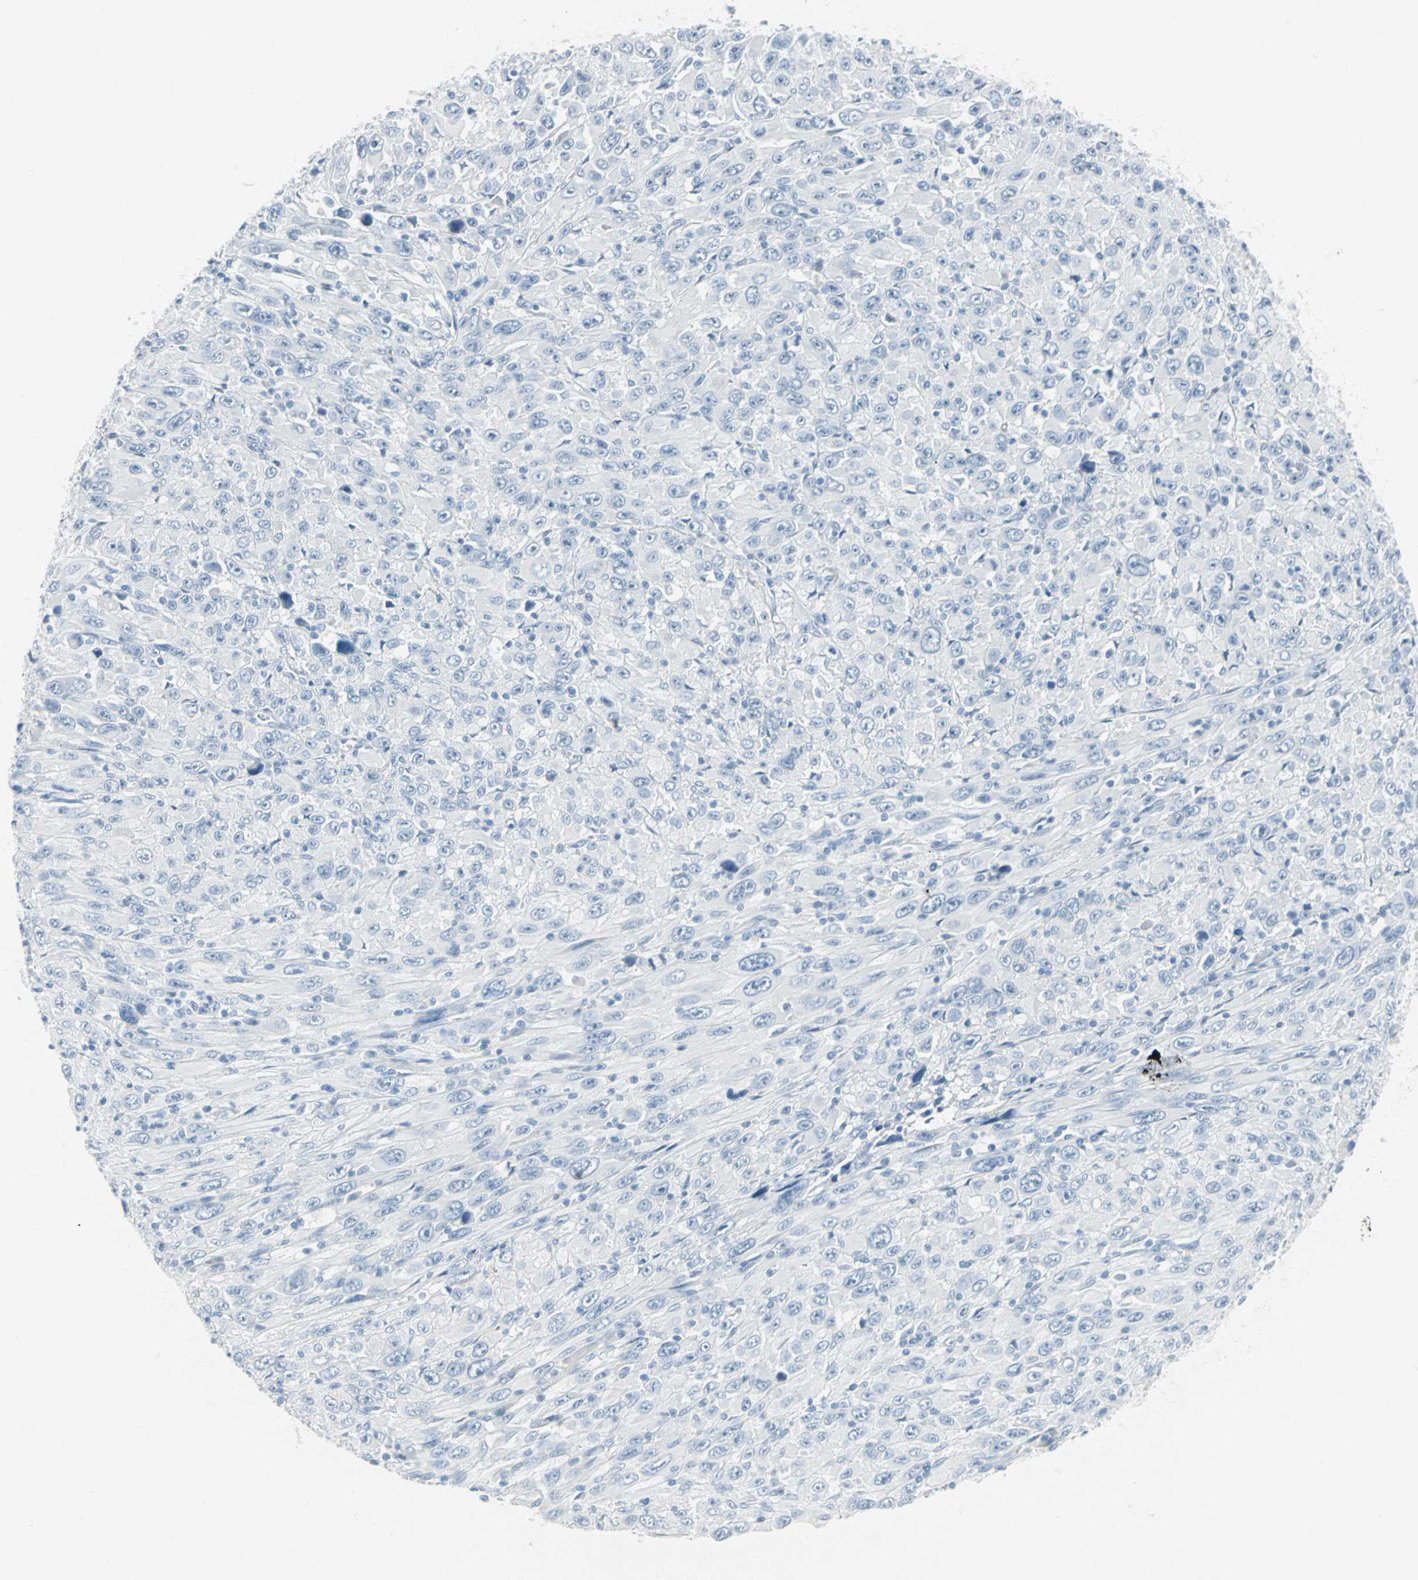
{"staining": {"intensity": "negative", "quantity": "none", "location": "none"}, "tissue": "melanoma", "cell_type": "Tumor cells", "image_type": "cancer", "snomed": [{"axis": "morphology", "description": "Malignant melanoma, Metastatic site"}, {"axis": "topography", "description": "Skin"}], "caption": "This is a image of immunohistochemistry staining of malignant melanoma (metastatic site), which shows no expression in tumor cells.", "gene": "STX1A", "patient": {"sex": "female", "age": 56}}